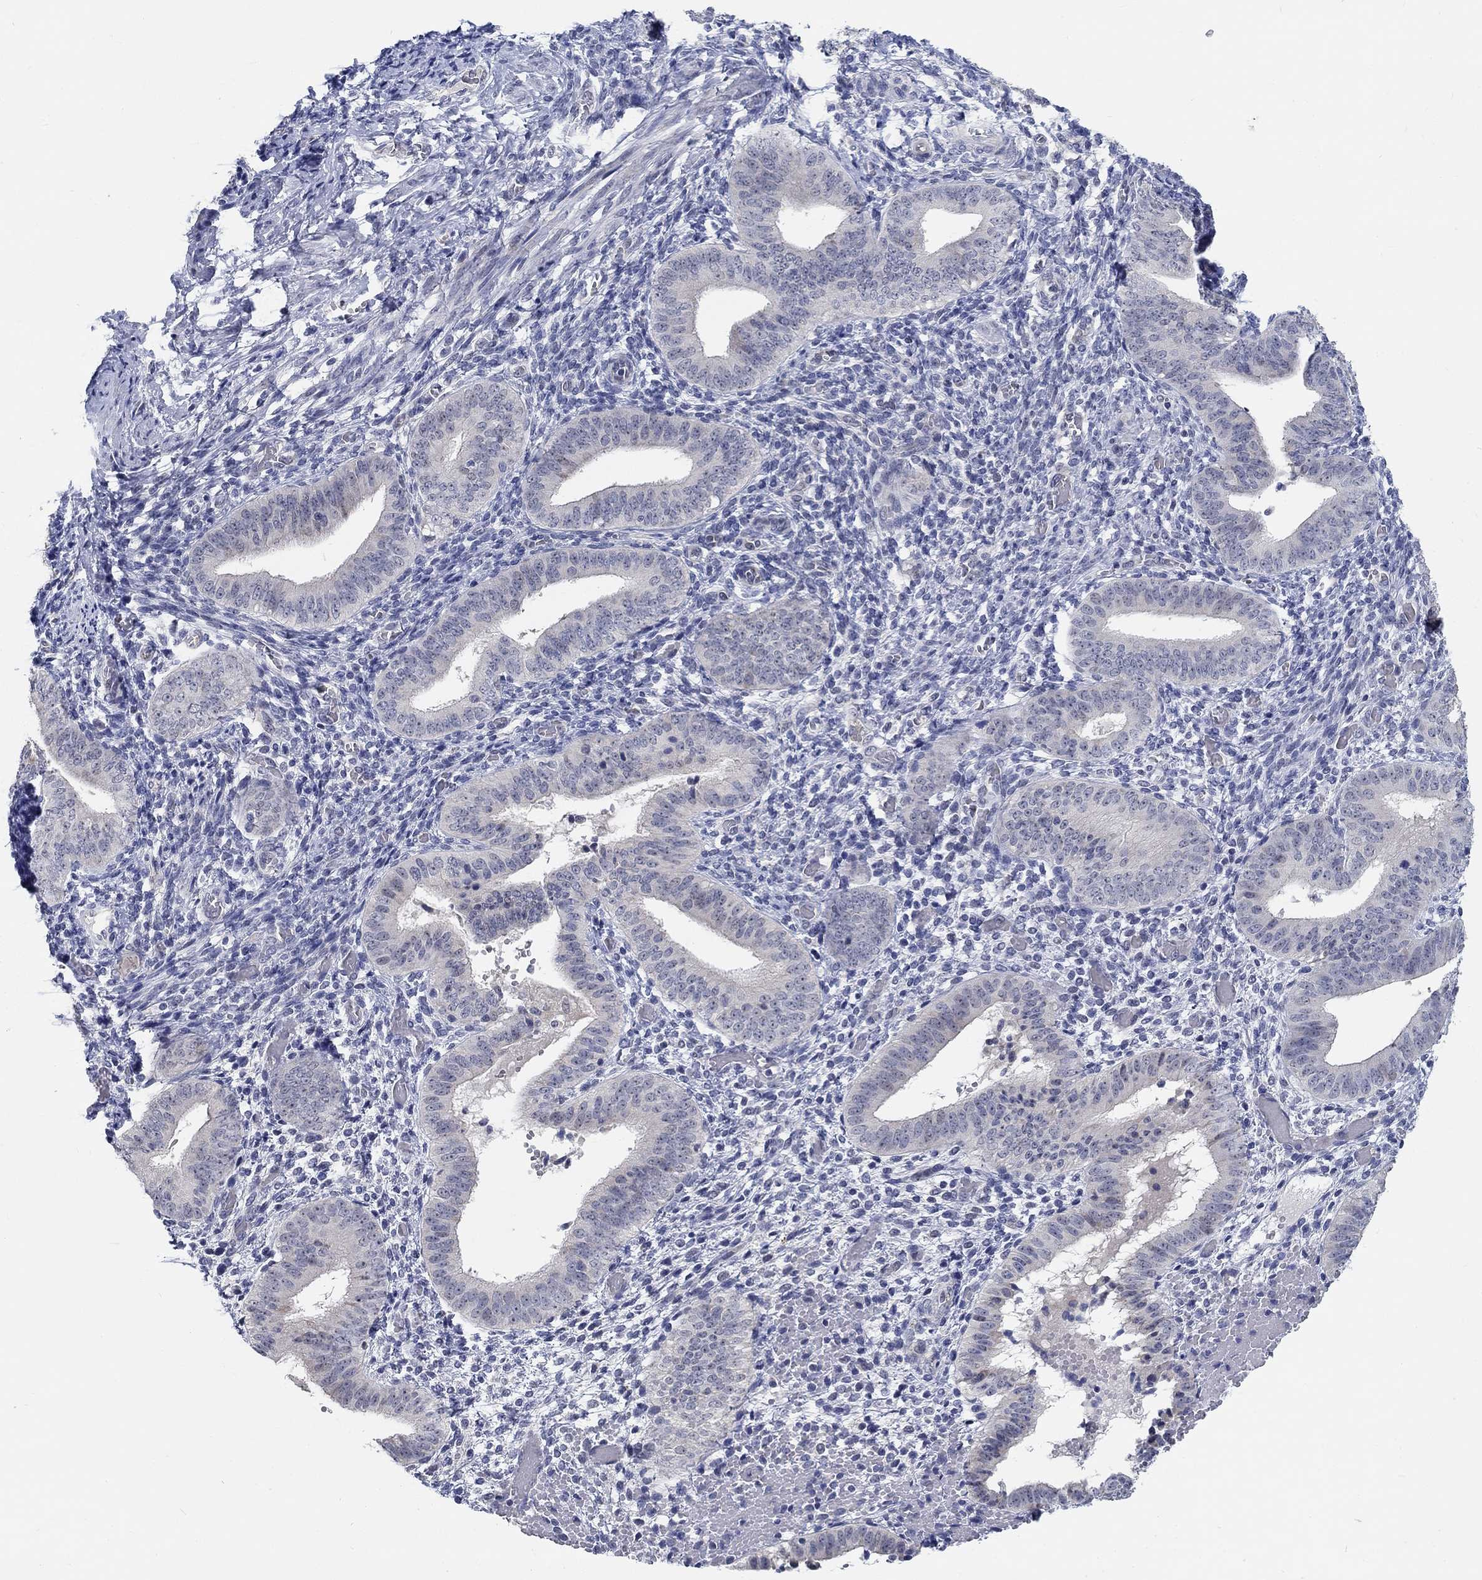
{"staining": {"intensity": "negative", "quantity": "none", "location": "none"}, "tissue": "endometrium", "cell_type": "Cells in endometrial stroma", "image_type": "normal", "snomed": [{"axis": "morphology", "description": "Normal tissue, NOS"}, {"axis": "topography", "description": "Endometrium"}], "caption": "Immunohistochemical staining of unremarkable endometrium shows no significant staining in cells in endometrial stroma. The staining was performed using DAB to visualize the protein expression in brown, while the nuclei were stained in blue with hematoxylin (Magnification: 20x).", "gene": "SMIM18", "patient": {"sex": "female", "age": 42}}